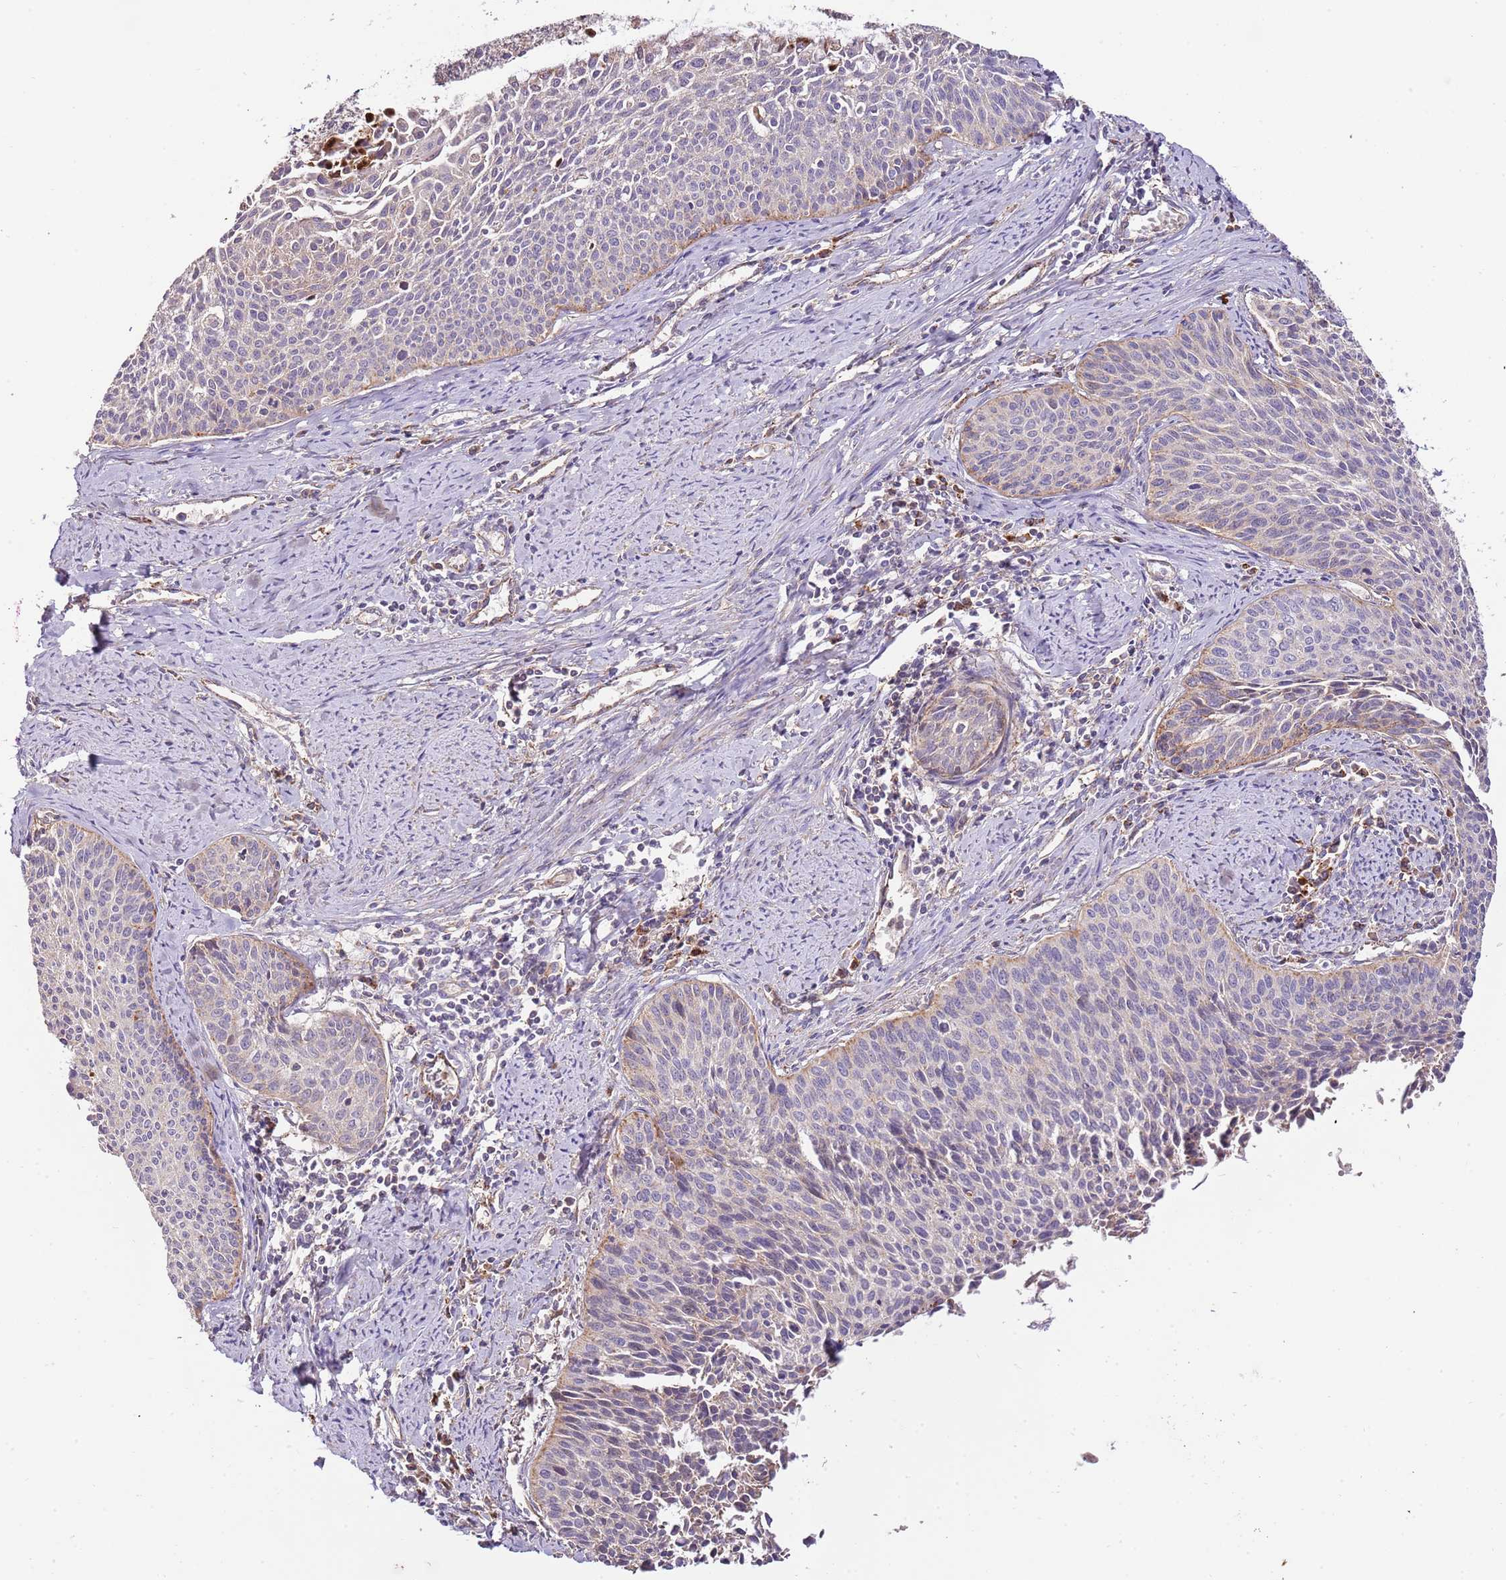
{"staining": {"intensity": "weak", "quantity": "<25%", "location": "cytoplasmic/membranous"}, "tissue": "cervical cancer", "cell_type": "Tumor cells", "image_type": "cancer", "snomed": [{"axis": "morphology", "description": "Squamous cell carcinoma, NOS"}, {"axis": "topography", "description": "Cervix"}], "caption": "A histopathology image of cervical cancer (squamous cell carcinoma) stained for a protein displays no brown staining in tumor cells.", "gene": "DOCK6", "patient": {"sex": "female", "age": 55}}